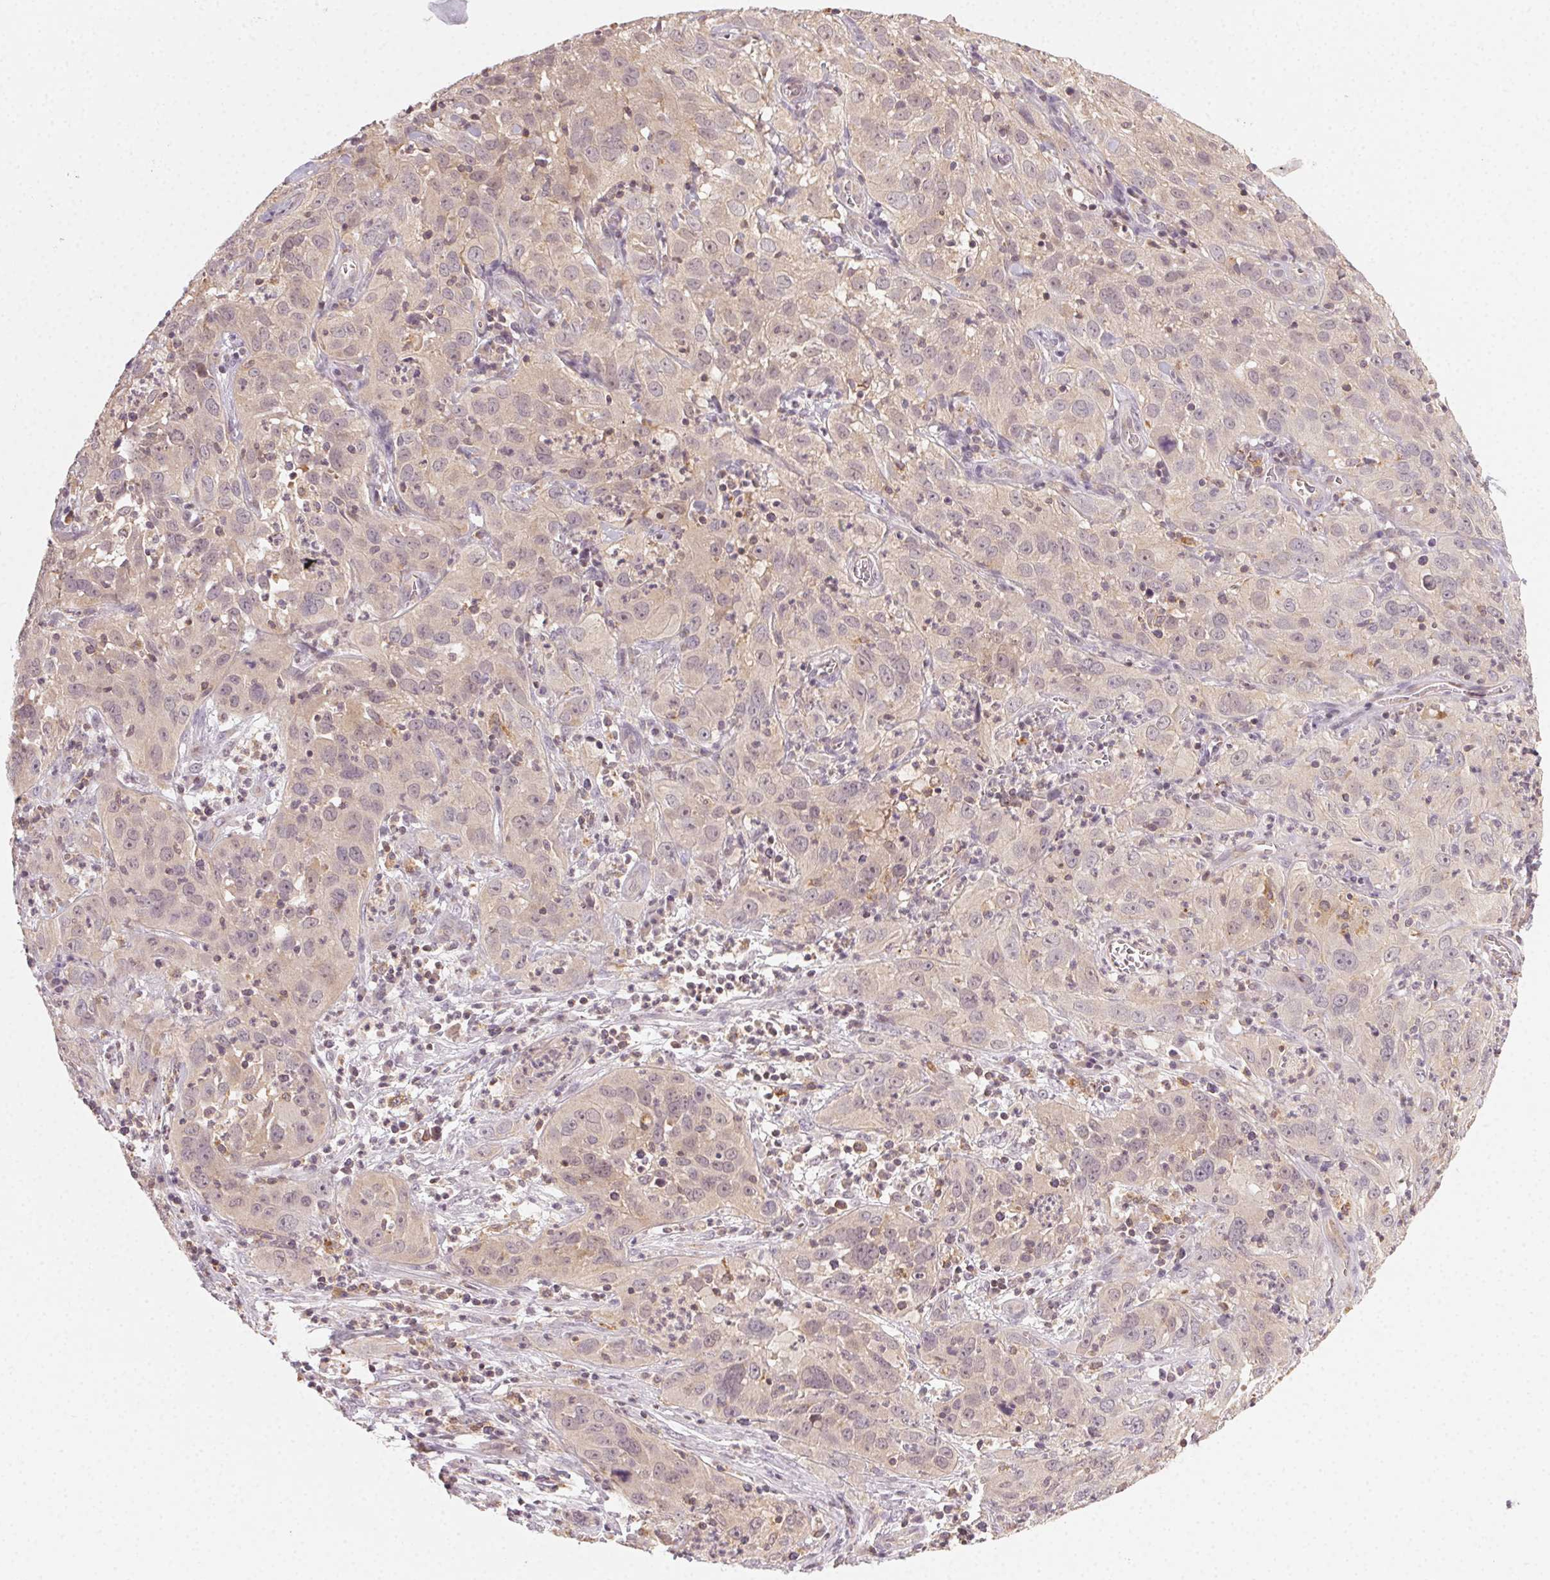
{"staining": {"intensity": "weak", "quantity": "25%-75%", "location": "cytoplasmic/membranous"}, "tissue": "cervical cancer", "cell_type": "Tumor cells", "image_type": "cancer", "snomed": [{"axis": "morphology", "description": "Squamous cell carcinoma, NOS"}, {"axis": "topography", "description": "Cervix"}], "caption": "Tumor cells reveal low levels of weak cytoplasmic/membranous positivity in approximately 25%-75% of cells in cervical cancer (squamous cell carcinoma). The protein of interest is stained brown, and the nuclei are stained in blue (DAB IHC with brightfield microscopy, high magnification).", "gene": "NCOA4", "patient": {"sex": "female", "age": 32}}